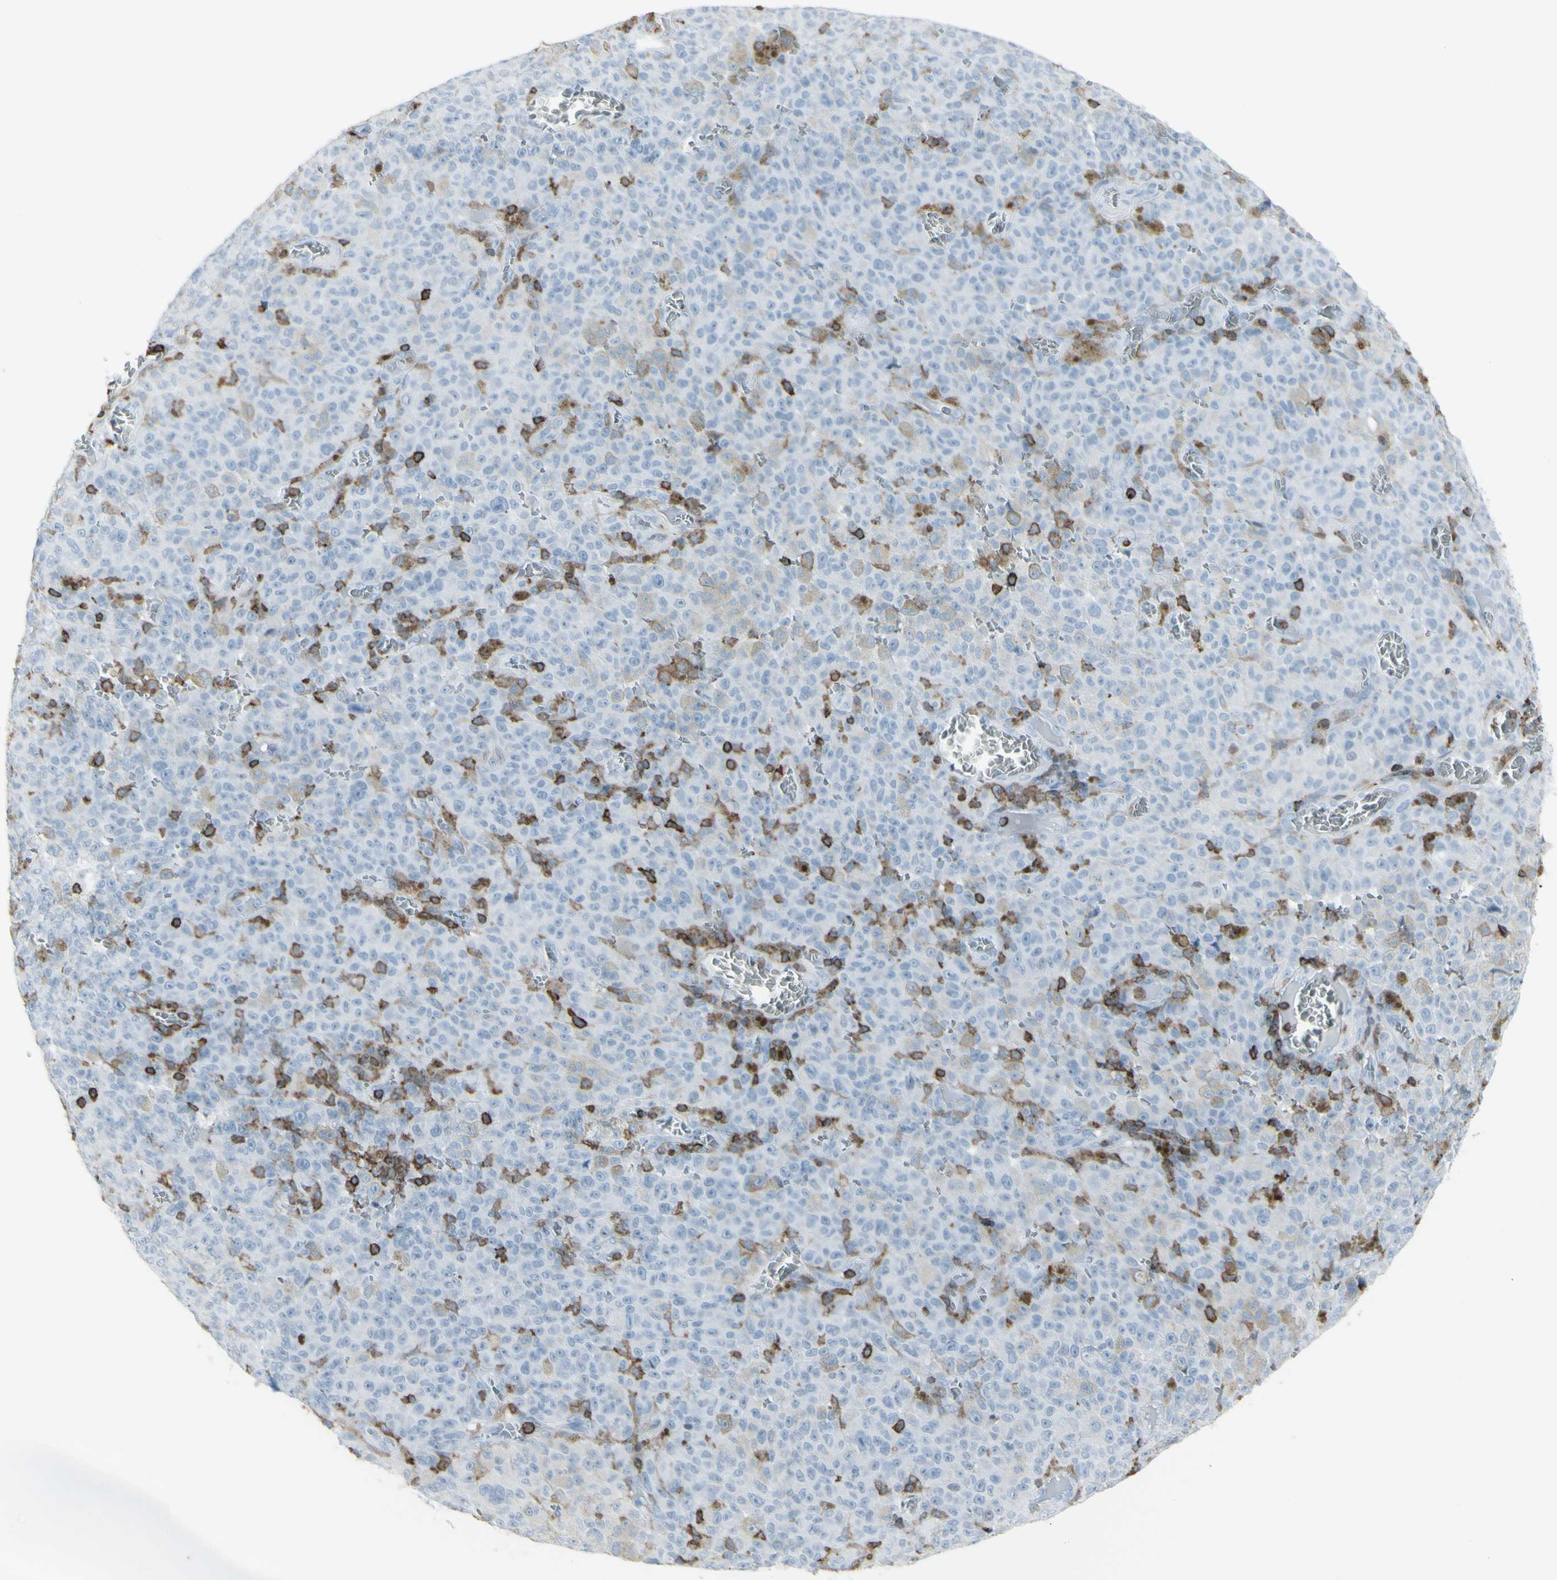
{"staining": {"intensity": "negative", "quantity": "none", "location": "none"}, "tissue": "melanoma", "cell_type": "Tumor cells", "image_type": "cancer", "snomed": [{"axis": "morphology", "description": "Malignant melanoma, NOS"}, {"axis": "topography", "description": "Skin"}], "caption": "Micrograph shows no protein staining in tumor cells of malignant melanoma tissue.", "gene": "NRG1", "patient": {"sex": "female", "age": 82}}